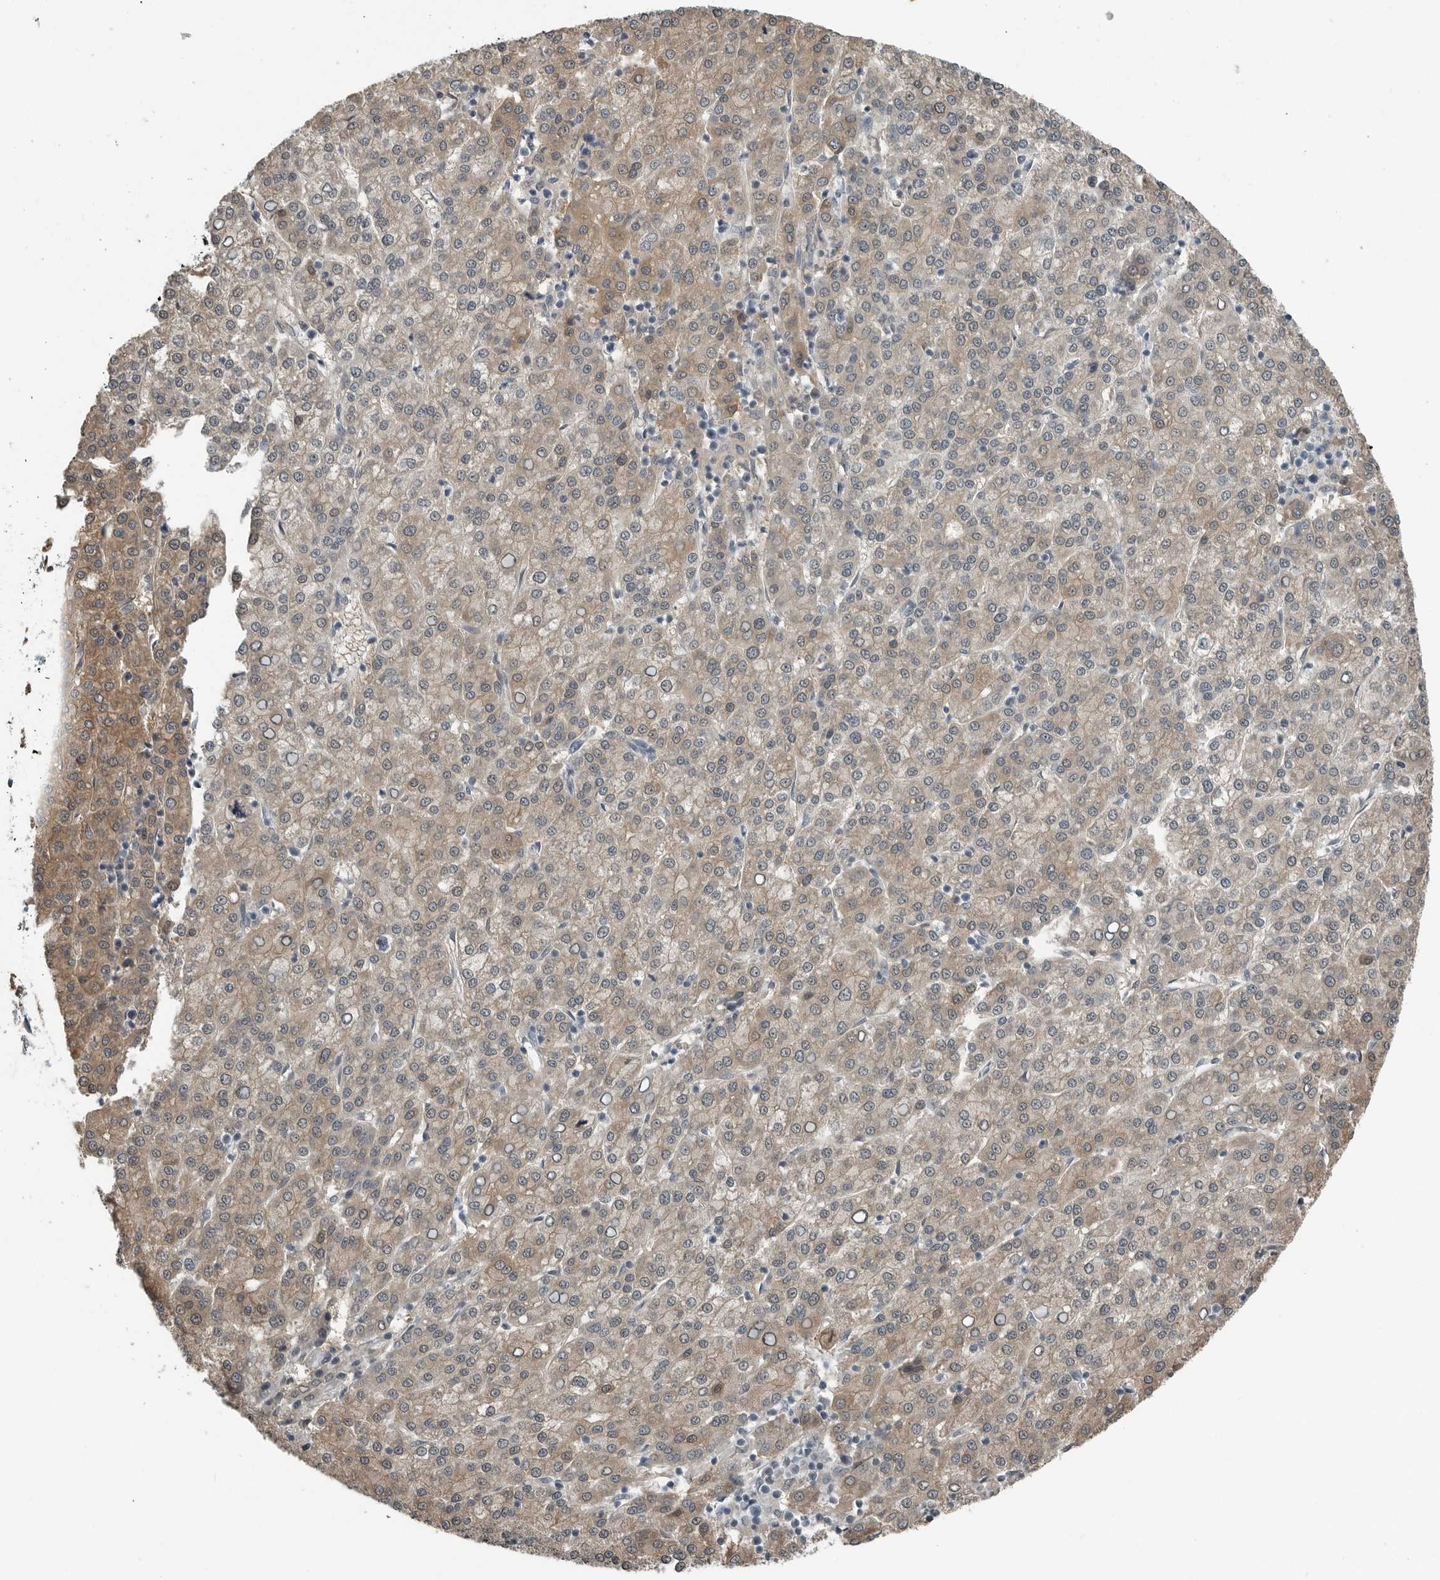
{"staining": {"intensity": "moderate", "quantity": ">75%", "location": "cytoplasmic/membranous,nuclear"}, "tissue": "liver cancer", "cell_type": "Tumor cells", "image_type": "cancer", "snomed": [{"axis": "morphology", "description": "Carcinoma, Hepatocellular, NOS"}, {"axis": "topography", "description": "Liver"}], "caption": "A photomicrograph showing moderate cytoplasmic/membranous and nuclear staining in about >75% of tumor cells in liver hepatocellular carcinoma, as visualized by brown immunohistochemical staining.", "gene": "KYAT1", "patient": {"sex": "female", "age": 58}}